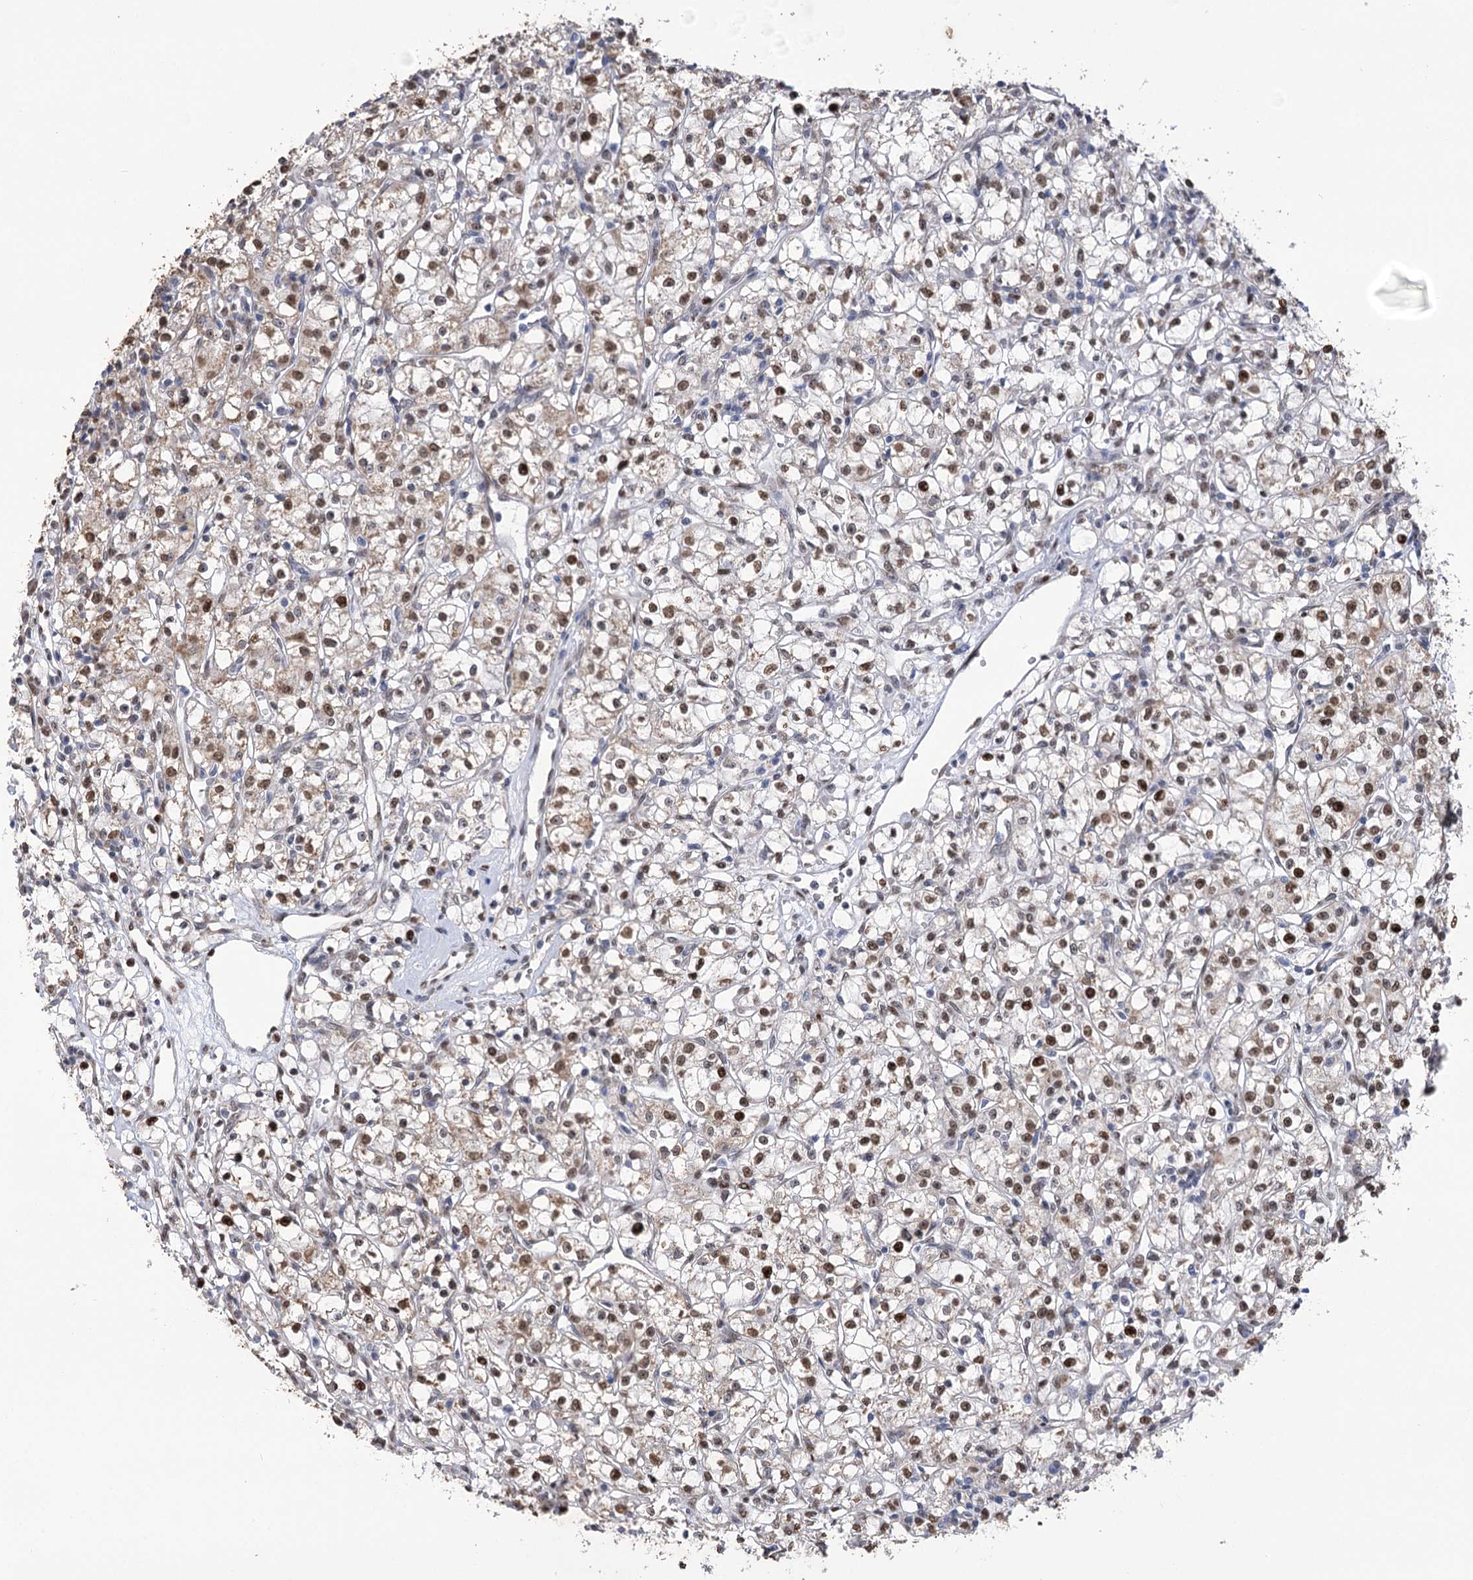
{"staining": {"intensity": "moderate", "quantity": ">75%", "location": "nuclear"}, "tissue": "renal cancer", "cell_type": "Tumor cells", "image_type": "cancer", "snomed": [{"axis": "morphology", "description": "Adenocarcinoma, NOS"}, {"axis": "topography", "description": "Kidney"}], "caption": "Immunohistochemical staining of human renal cancer (adenocarcinoma) shows medium levels of moderate nuclear protein expression in about >75% of tumor cells.", "gene": "NFU1", "patient": {"sex": "female", "age": 59}}